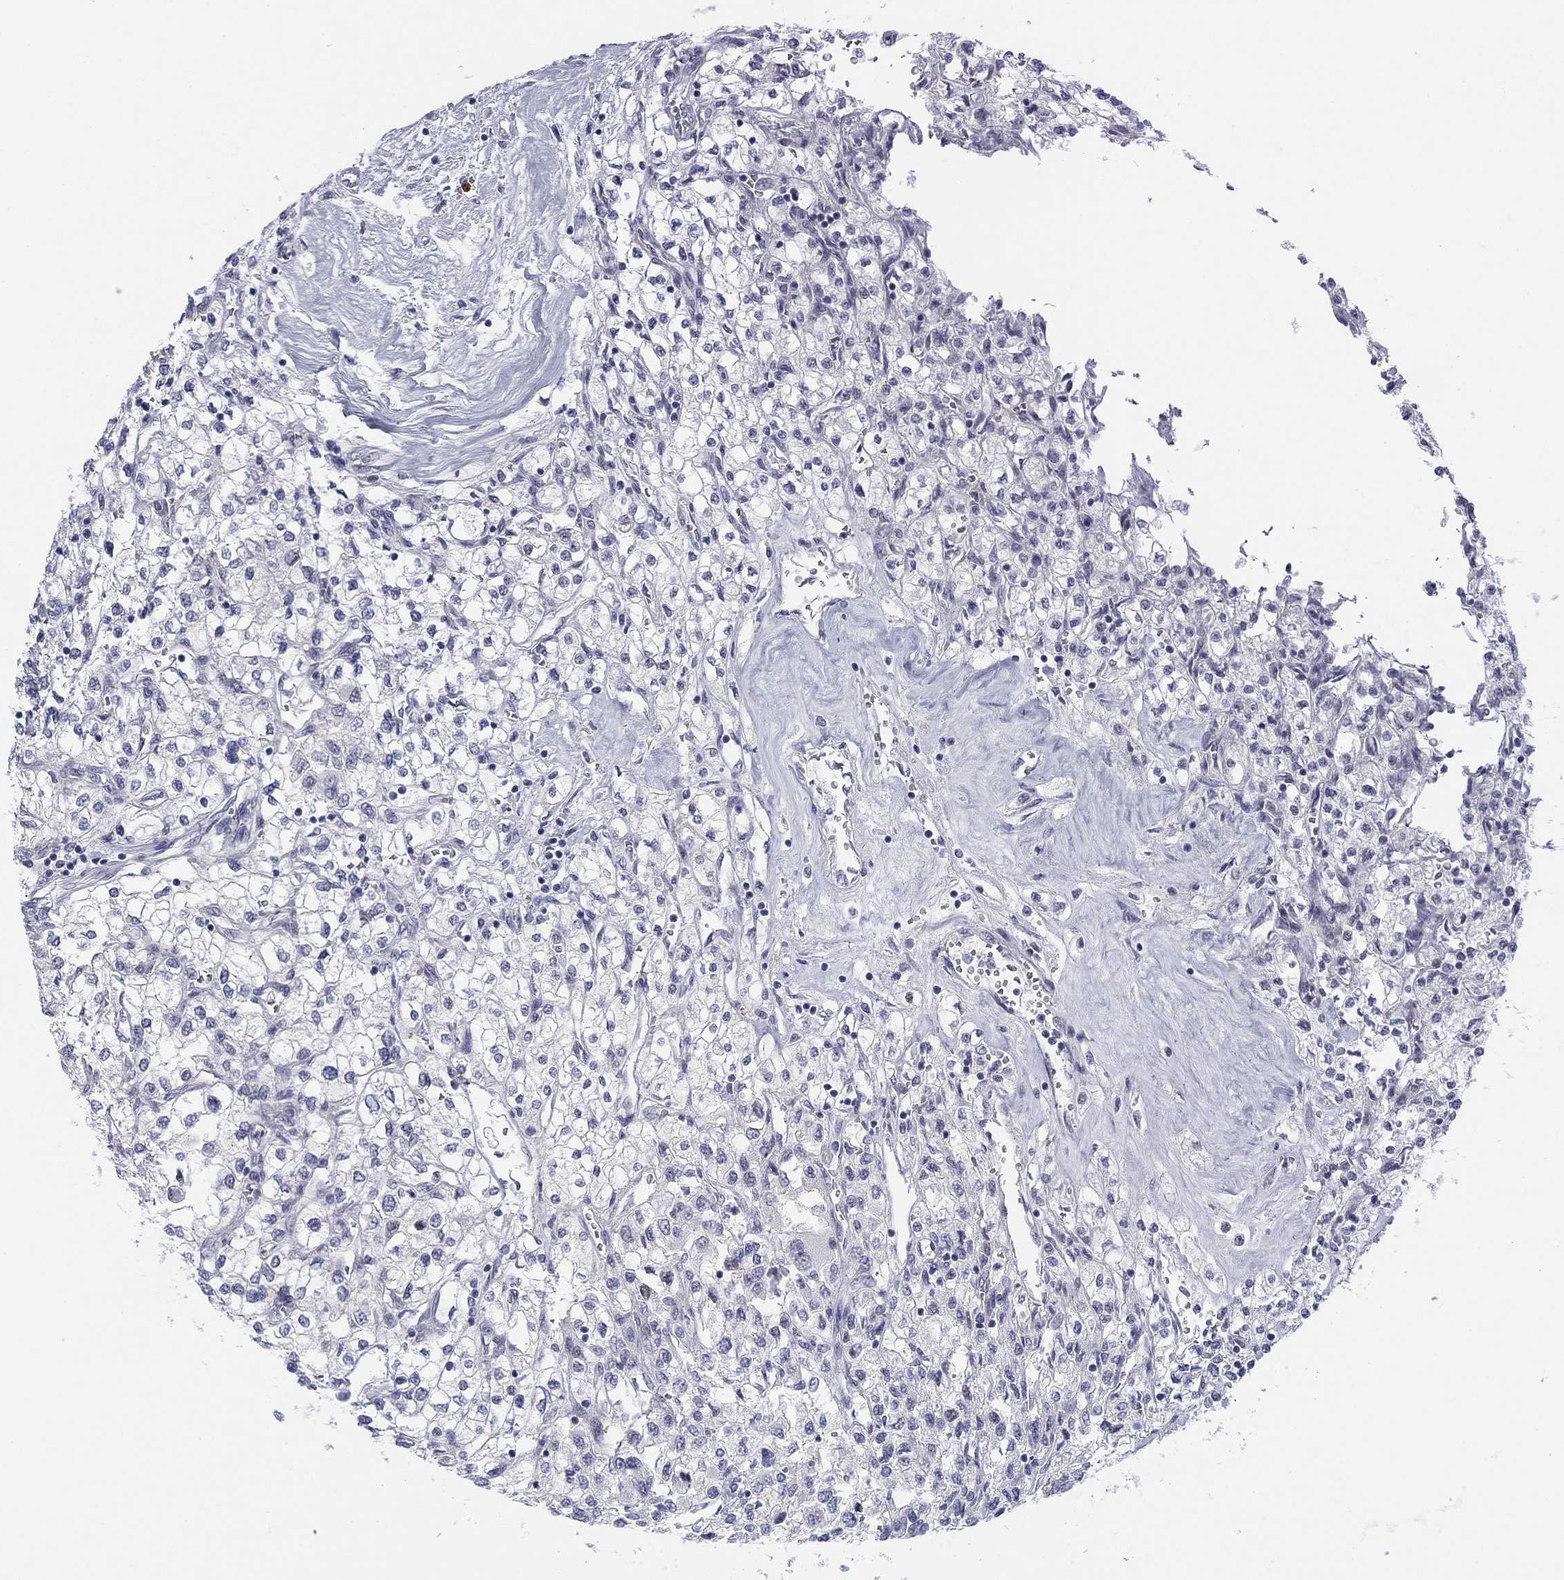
{"staining": {"intensity": "negative", "quantity": "none", "location": "none"}, "tissue": "renal cancer", "cell_type": "Tumor cells", "image_type": "cancer", "snomed": [{"axis": "morphology", "description": "Adenocarcinoma, NOS"}, {"axis": "topography", "description": "Kidney"}], "caption": "This is an immunohistochemistry (IHC) histopathology image of renal cancer (adenocarcinoma). There is no expression in tumor cells.", "gene": "DNAL1", "patient": {"sex": "male", "age": 80}}